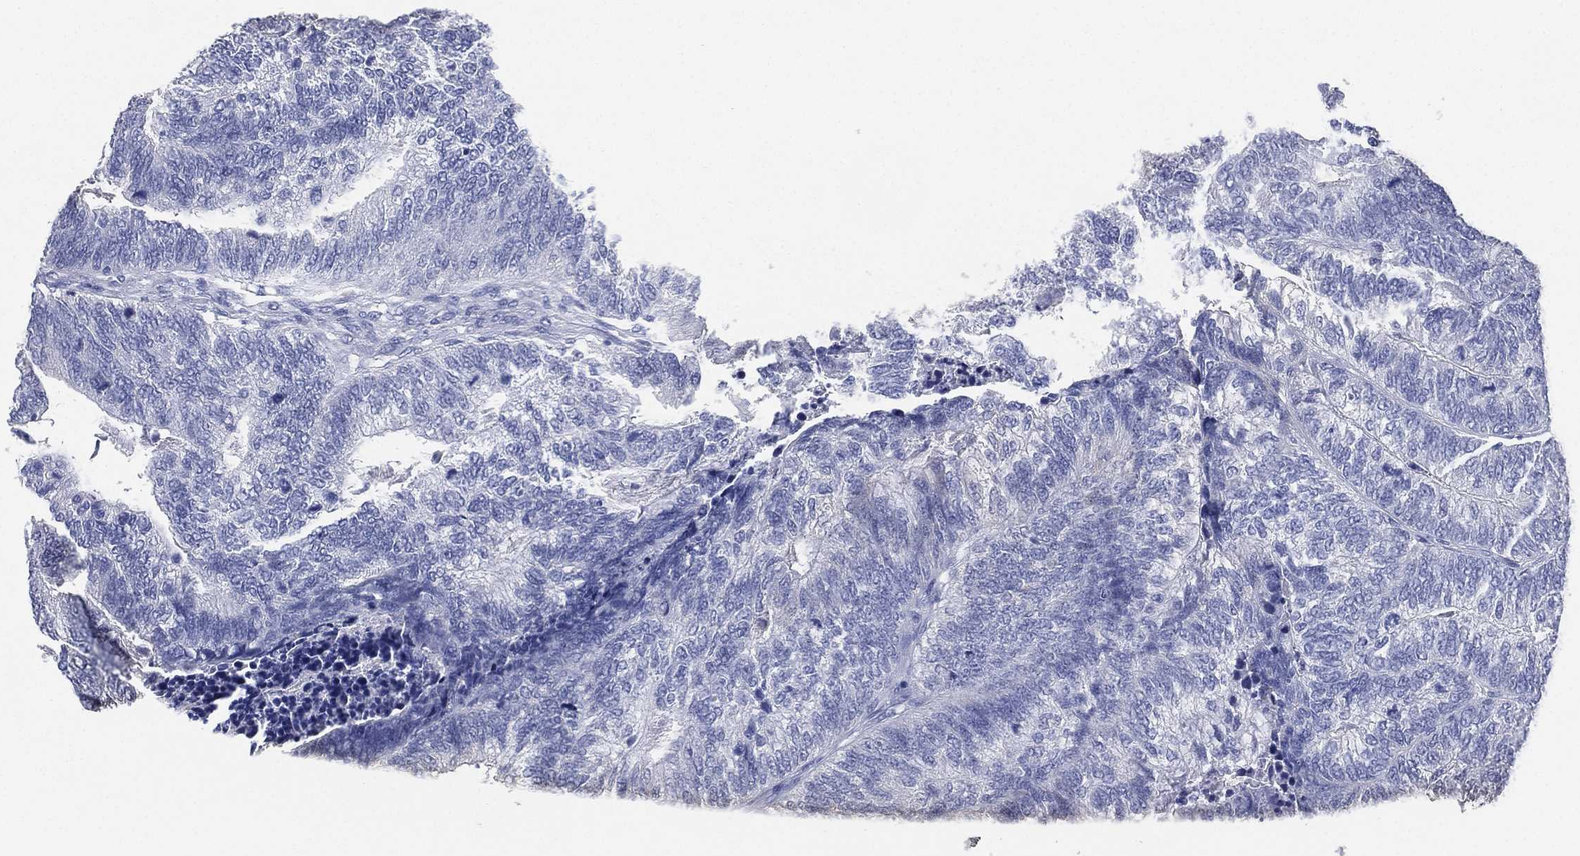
{"staining": {"intensity": "negative", "quantity": "none", "location": "none"}, "tissue": "colorectal cancer", "cell_type": "Tumor cells", "image_type": "cancer", "snomed": [{"axis": "morphology", "description": "Adenocarcinoma, NOS"}, {"axis": "topography", "description": "Colon"}], "caption": "The photomicrograph reveals no significant positivity in tumor cells of colorectal cancer (adenocarcinoma).", "gene": "IYD", "patient": {"sex": "female", "age": 67}}